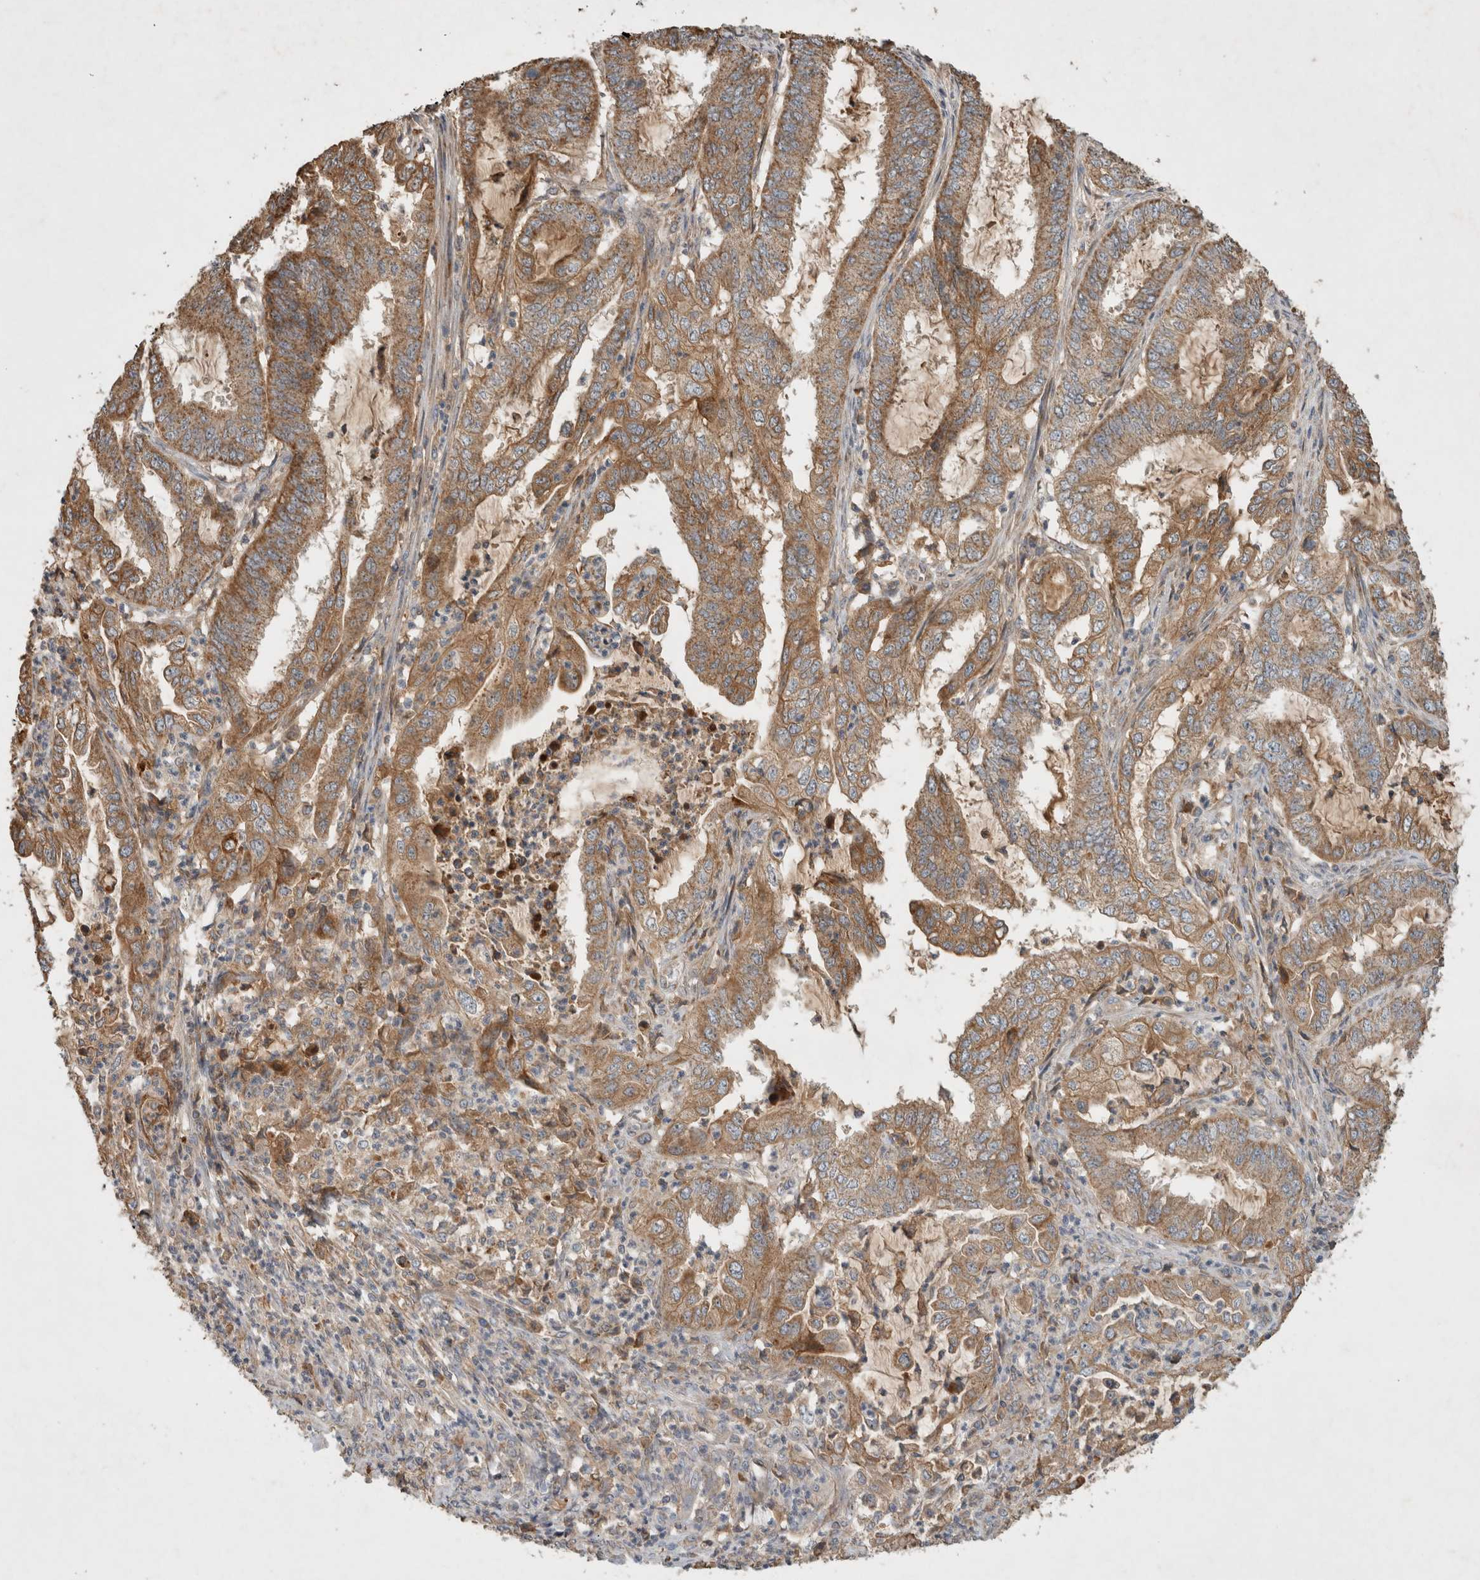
{"staining": {"intensity": "moderate", "quantity": ">75%", "location": "cytoplasmic/membranous"}, "tissue": "endometrial cancer", "cell_type": "Tumor cells", "image_type": "cancer", "snomed": [{"axis": "morphology", "description": "Adenocarcinoma, NOS"}, {"axis": "topography", "description": "Endometrium"}], "caption": "Immunohistochemical staining of human endometrial adenocarcinoma displays medium levels of moderate cytoplasmic/membranous protein staining in approximately >75% of tumor cells. (DAB (3,3'-diaminobenzidine) IHC, brown staining for protein, blue staining for nuclei).", "gene": "SERAC1", "patient": {"sex": "female", "age": 51}}